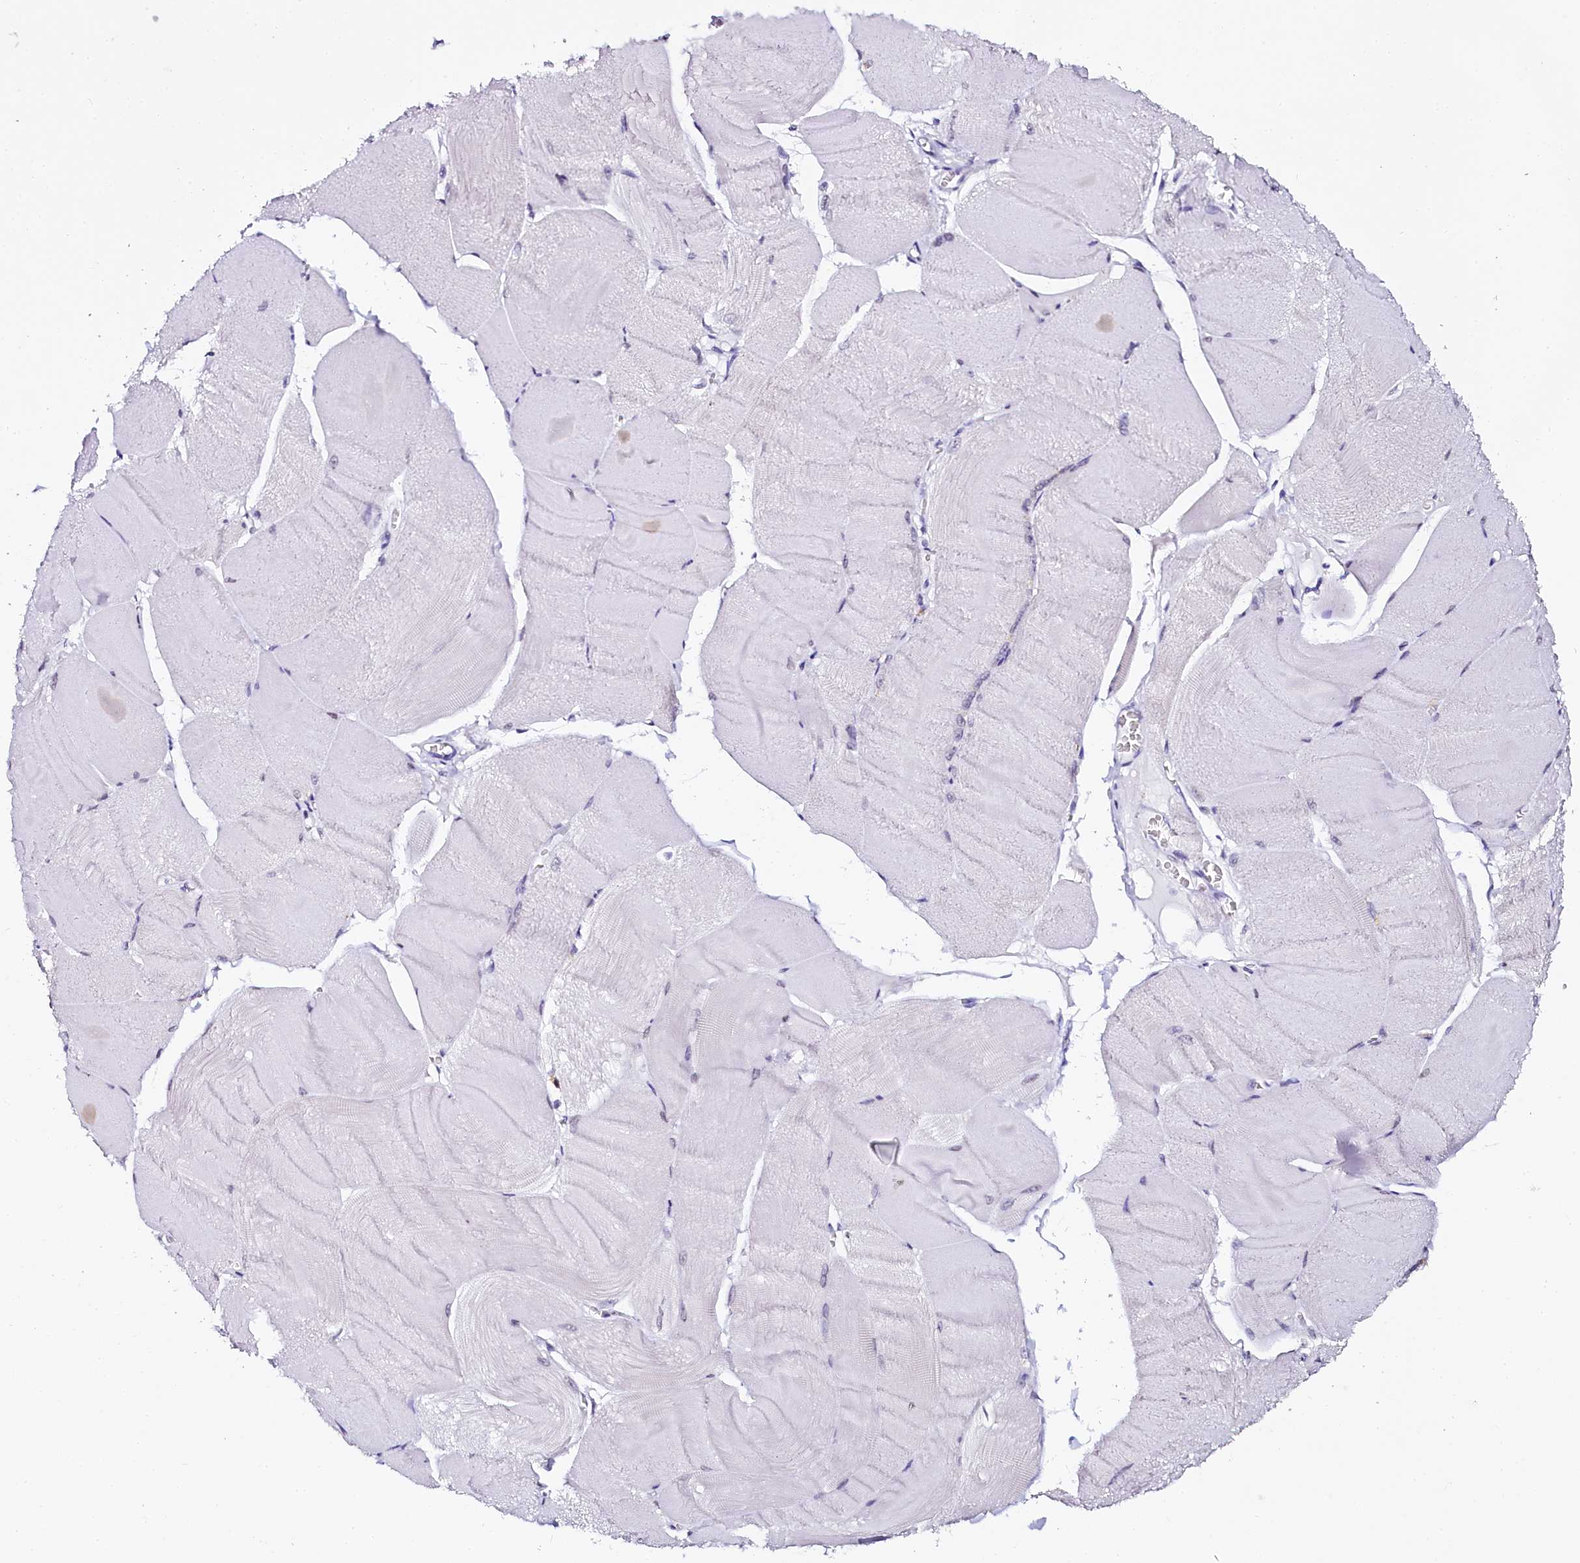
{"staining": {"intensity": "negative", "quantity": "none", "location": "none"}, "tissue": "skeletal muscle", "cell_type": "Myocytes", "image_type": "normal", "snomed": [{"axis": "morphology", "description": "Normal tissue, NOS"}, {"axis": "morphology", "description": "Basal cell carcinoma"}, {"axis": "topography", "description": "Skeletal muscle"}], "caption": "Skeletal muscle stained for a protein using immunohistochemistry (IHC) reveals no expression myocytes.", "gene": "SORD", "patient": {"sex": "female", "age": 64}}